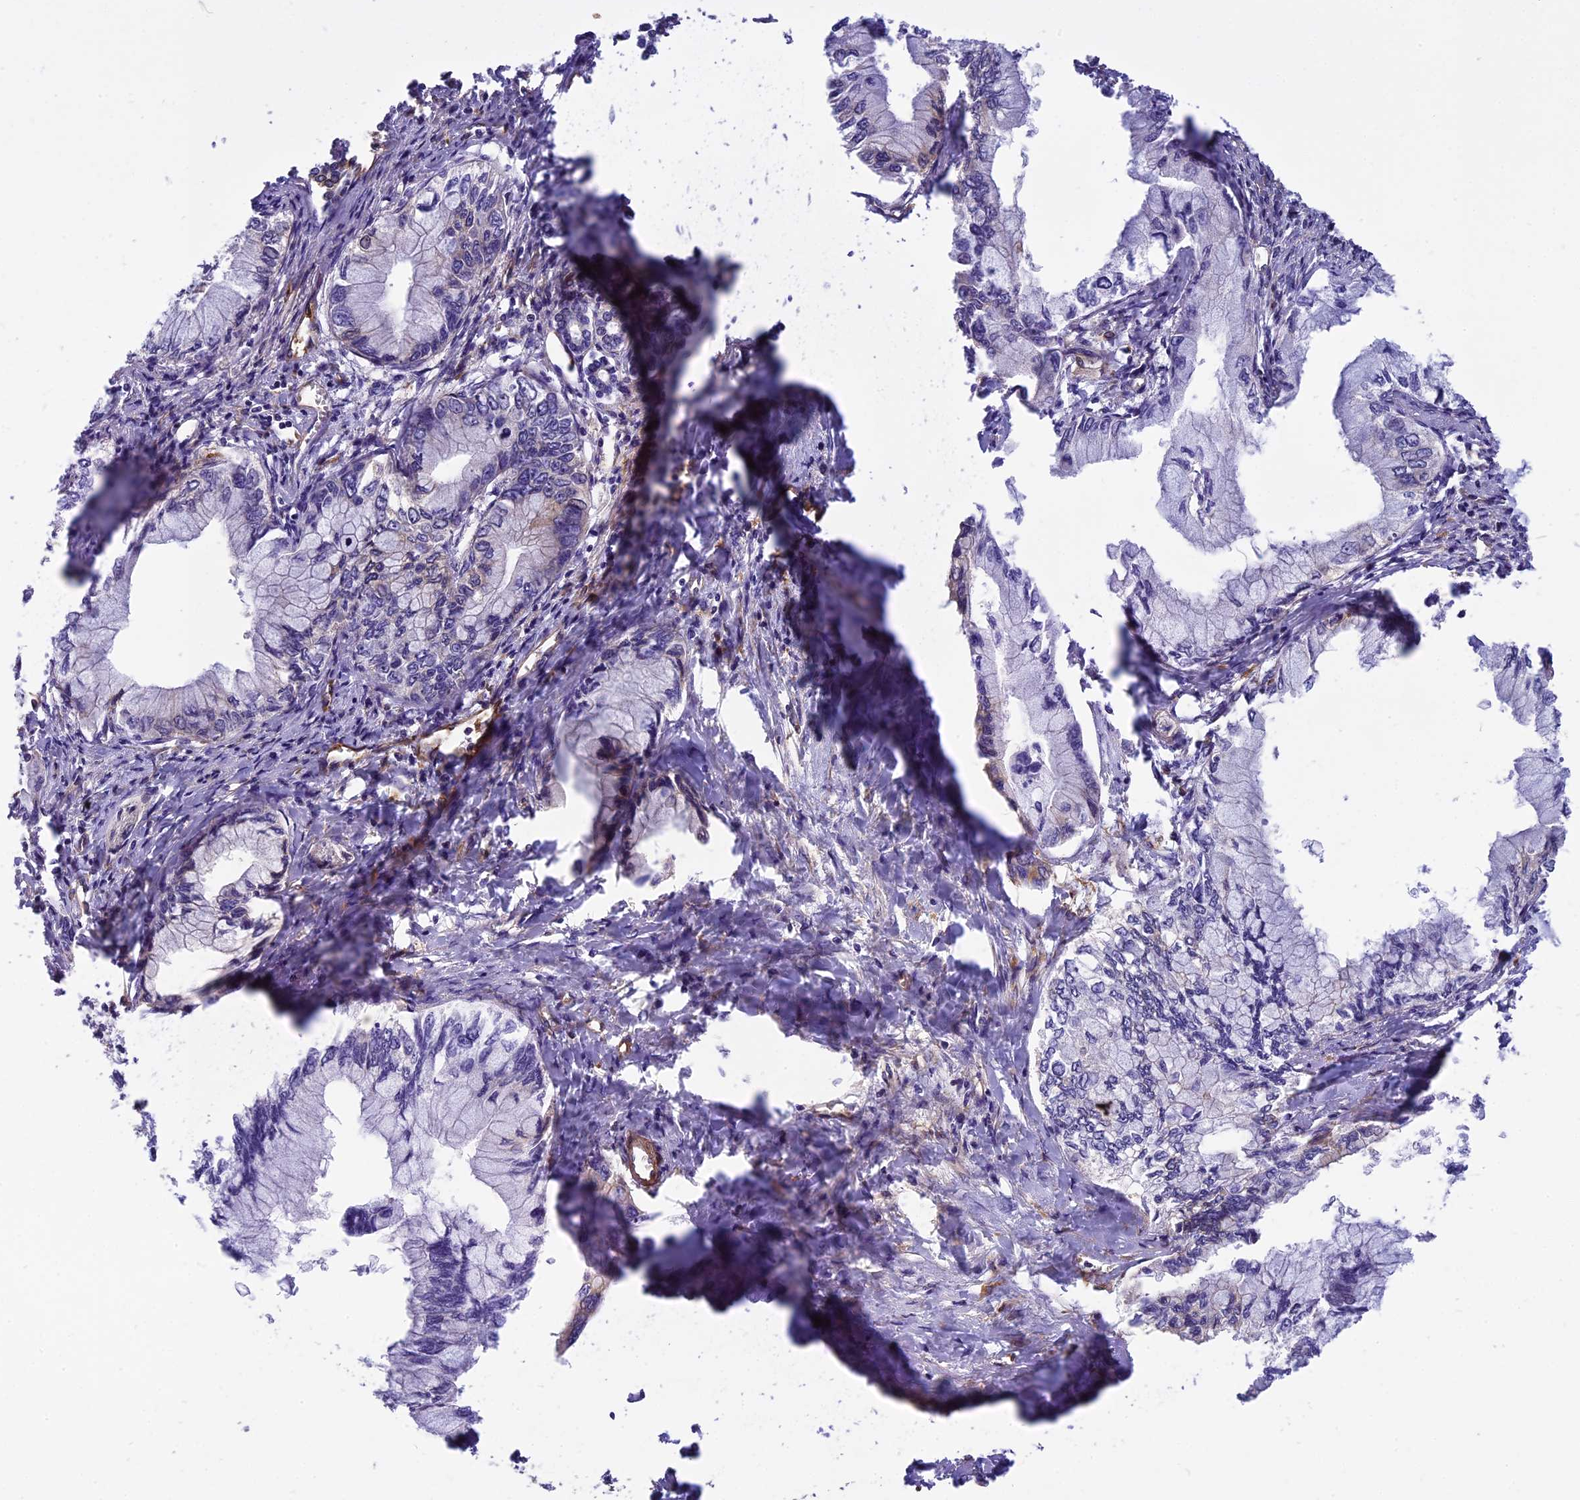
{"staining": {"intensity": "negative", "quantity": "none", "location": "none"}, "tissue": "pancreatic cancer", "cell_type": "Tumor cells", "image_type": "cancer", "snomed": [{"axis": "morphology", "description": "Adenocarcinoma, NOS"}, {"axis": "topography", "description": "Pancreas"}], "caption": "This is an immunohistochemistry (IHC) image of human pancreatic cancer (adenocarcinoma). There is no positivity in tumor cells.", "gene": "EHBP1L1", "patient": {"sex": "male", "age": 48}}